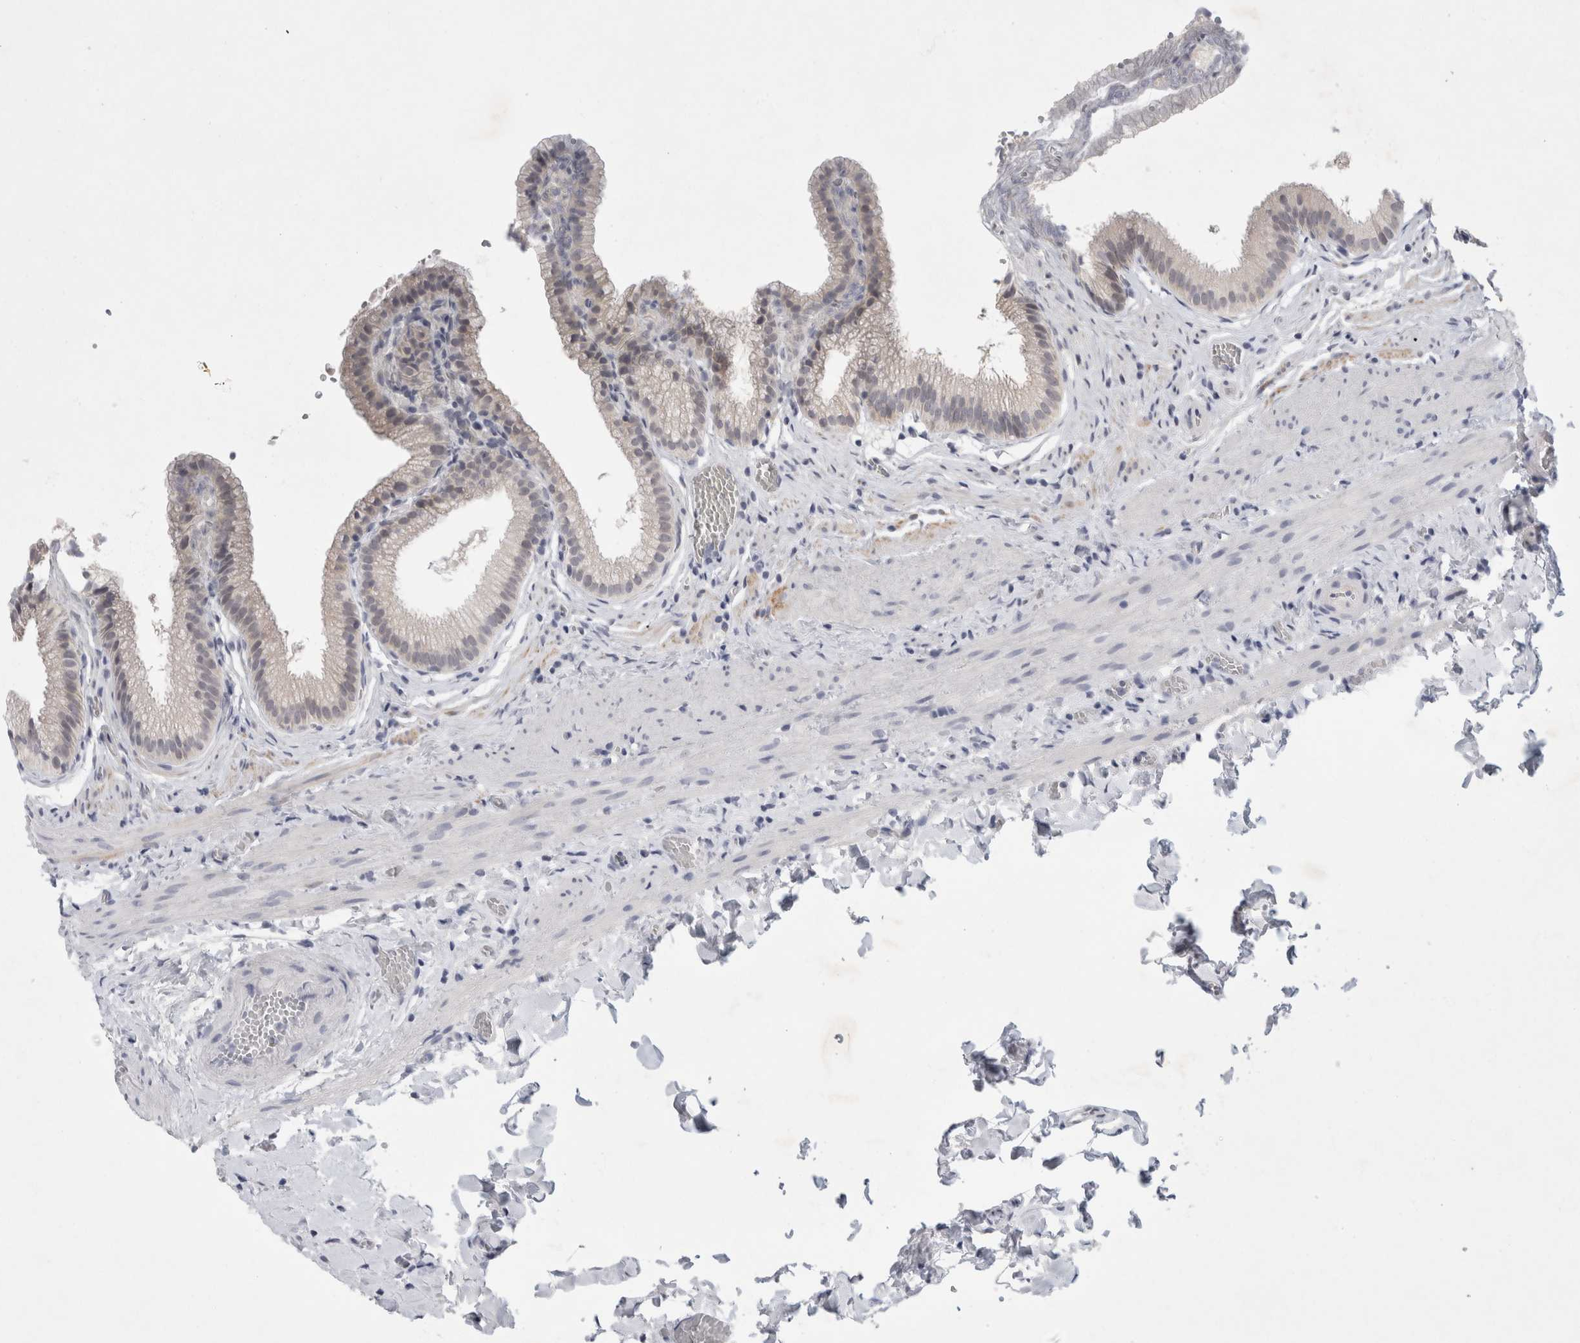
{"staining": {"intensity": "weak", "quantity": "25%-75%", "location": "cytoplasmic/membranous"}, "tissue": "gallbladder", "cell_type": "Glandular cells", "image_type": "normal", "snomed": [{"axis": "morphology", "description": "Normal tissue, NOS"}, {"axis": "topography", "description": "Gallbladder"}], "caption": "Gallbladder was stained to show a protein in brown. There is low levels of weak cytoplasmic/membranous positivity in approximately 25%-75% of glandular cells. Nuclei are stained in blue.", "gene": "NIPA1", "patient": {"sex": "male", "age": 38}}